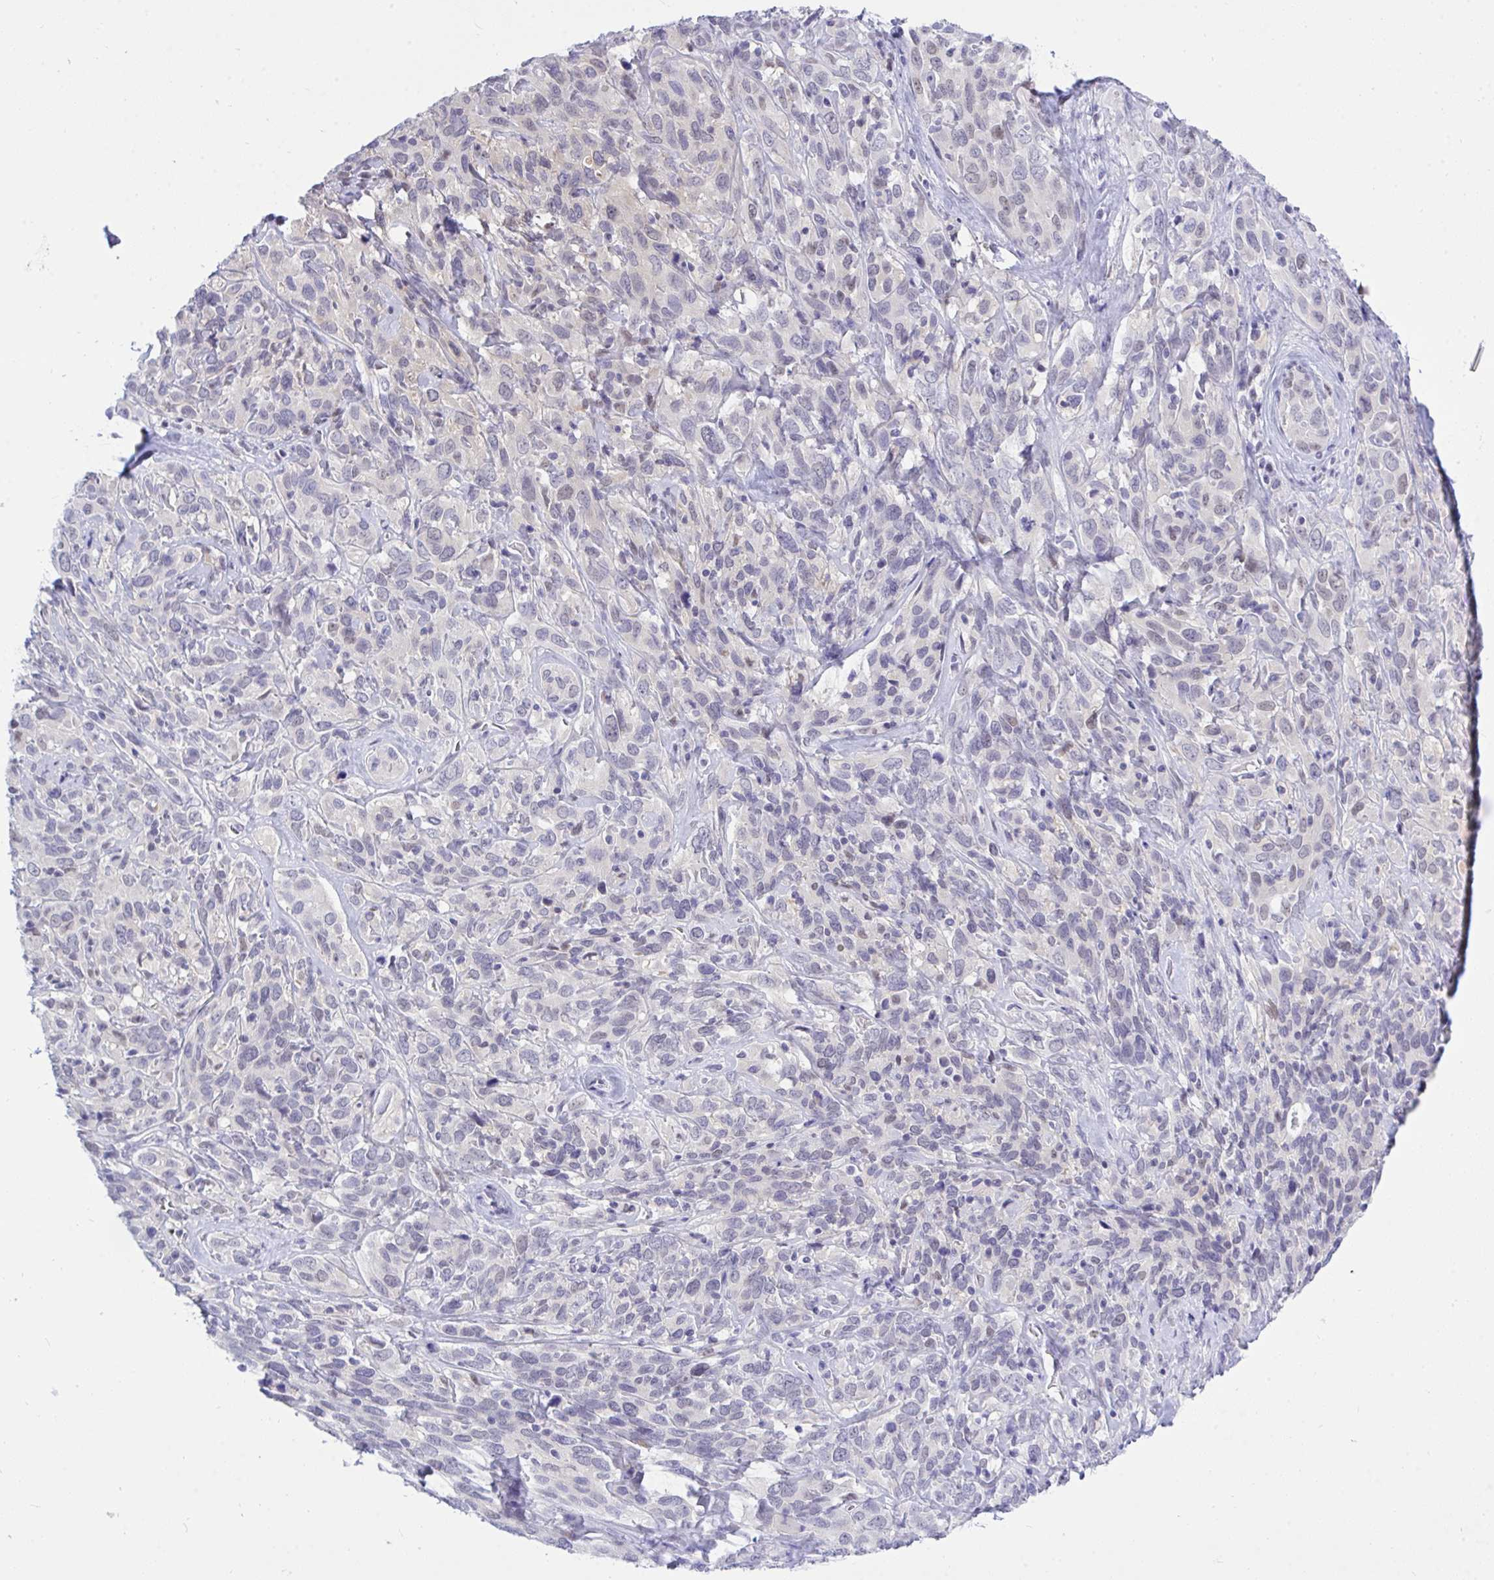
{"staining": {"intensity": "negative", "quantity": "none", "location": "none"}, "tissue": "cervical cancer", "cell_type": "Tumor cells", "image_type": "cancer", "snomed": [{"axis": "morphology", "description": "Normal tissue, NOS"}, {"axis": "morphology", "description": "Squamous cell carcinoma, NOS"}, {"axis": "topography", "description": "Cervix"}], "caption": "This histopathology image is of cervical squamous cell carcinoma stained with IHC to label a protein in brown with the nuclei are counter-stained blue. There is no expression in tumor cells. (Immunohistochemistry, brightfield microscopy, high magnification).", "gene": "THOP1", "patient": {"sex": "female", "age": 51}}